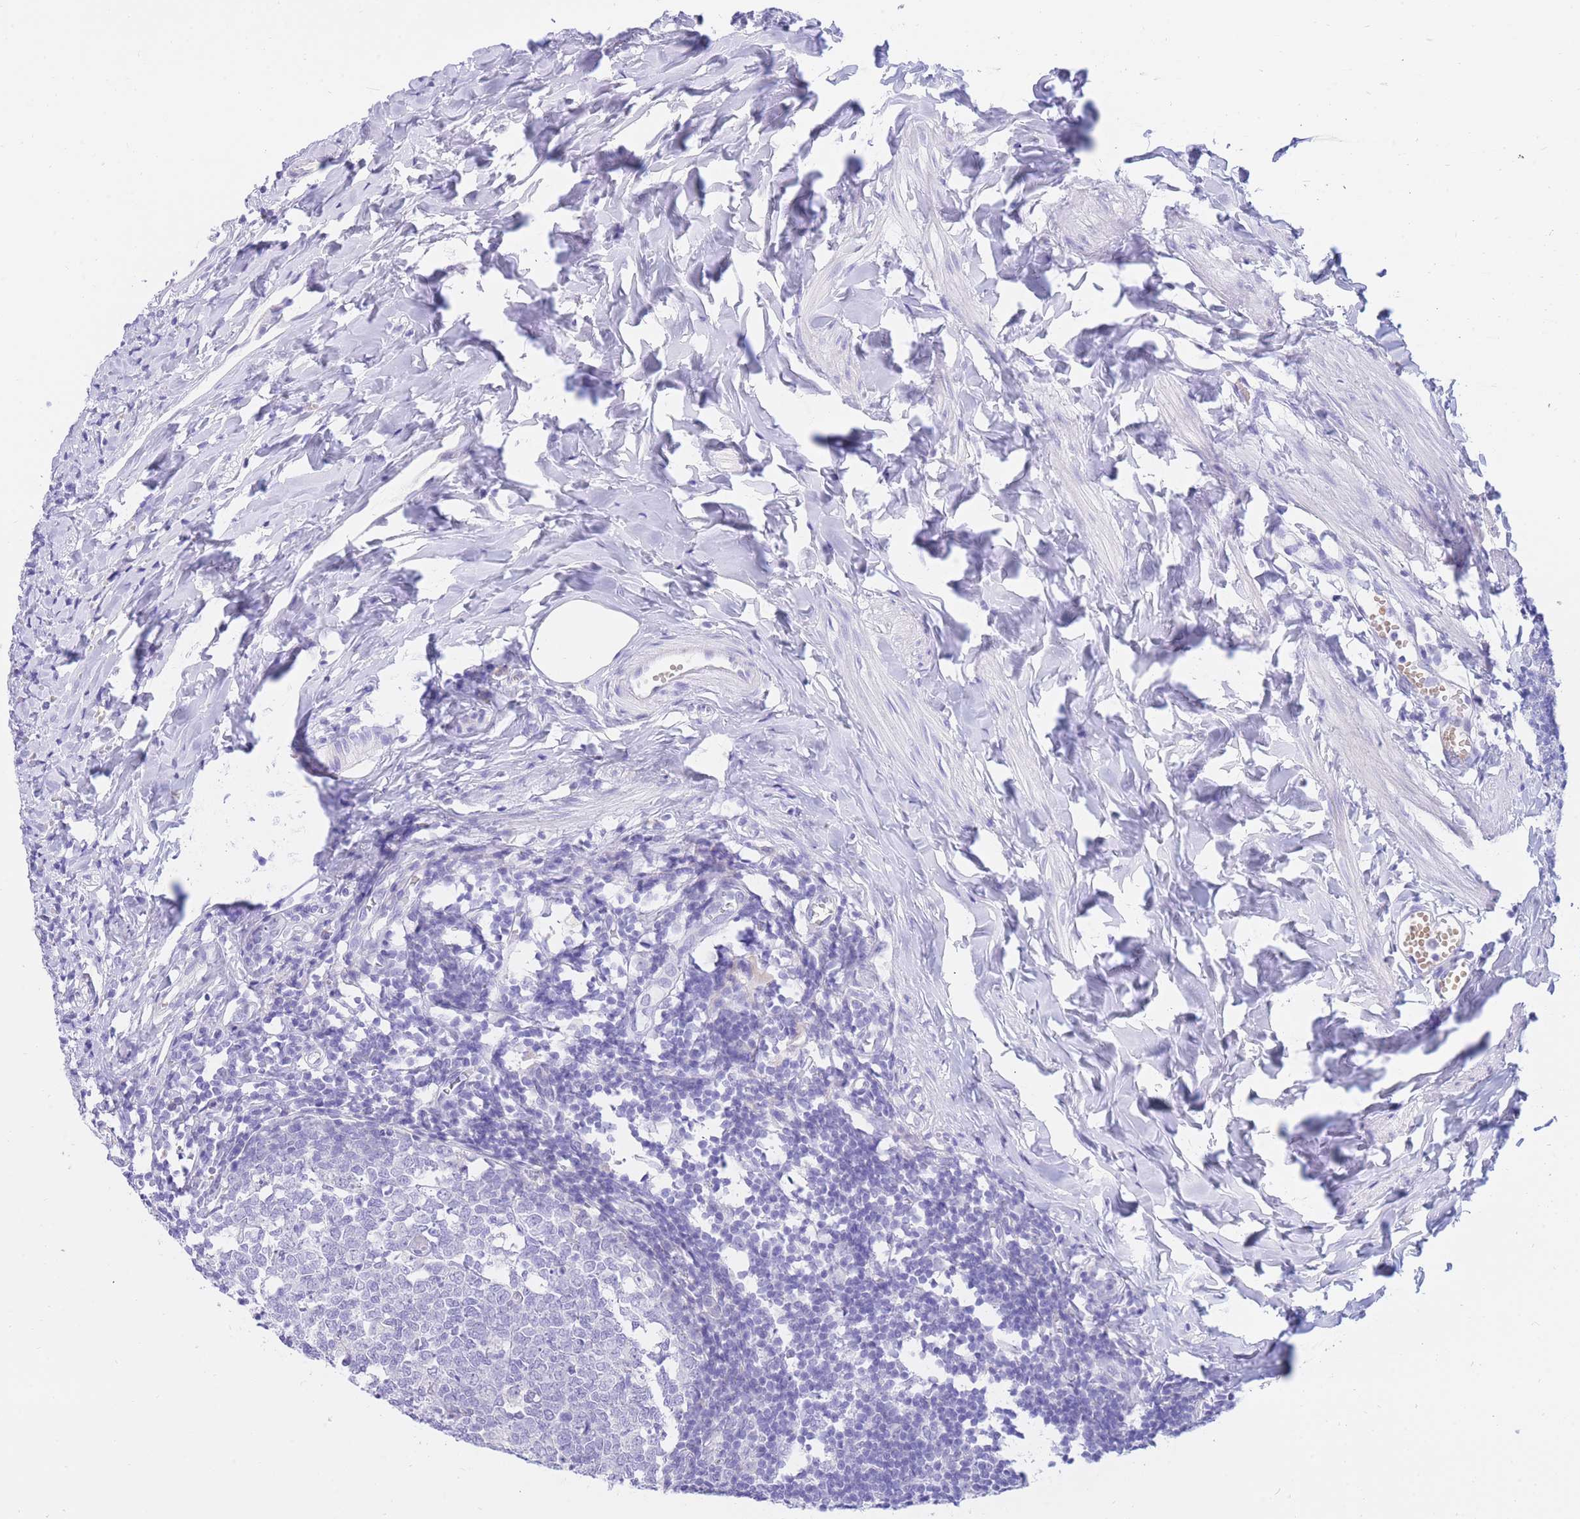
{"staining": {"intensity": "negative", "quantity": "none", "location": "none"}, "tissue": "appendix", "cell_type": "Glandular cells", "image_type": "normal", "snomed": [{"axis": "morphology", "description": "Normal tissue, NOS"}, {"axis": "topography", "description": "Appendix"}], "caption": "Immunohistochemistry photomicrograph of unremarkable appendix: appendix stained with DAB exhibits no significant protein expression in glandular cells.", "gene": "SSUH2", "patient": {"sex": "male", "age": 14}}